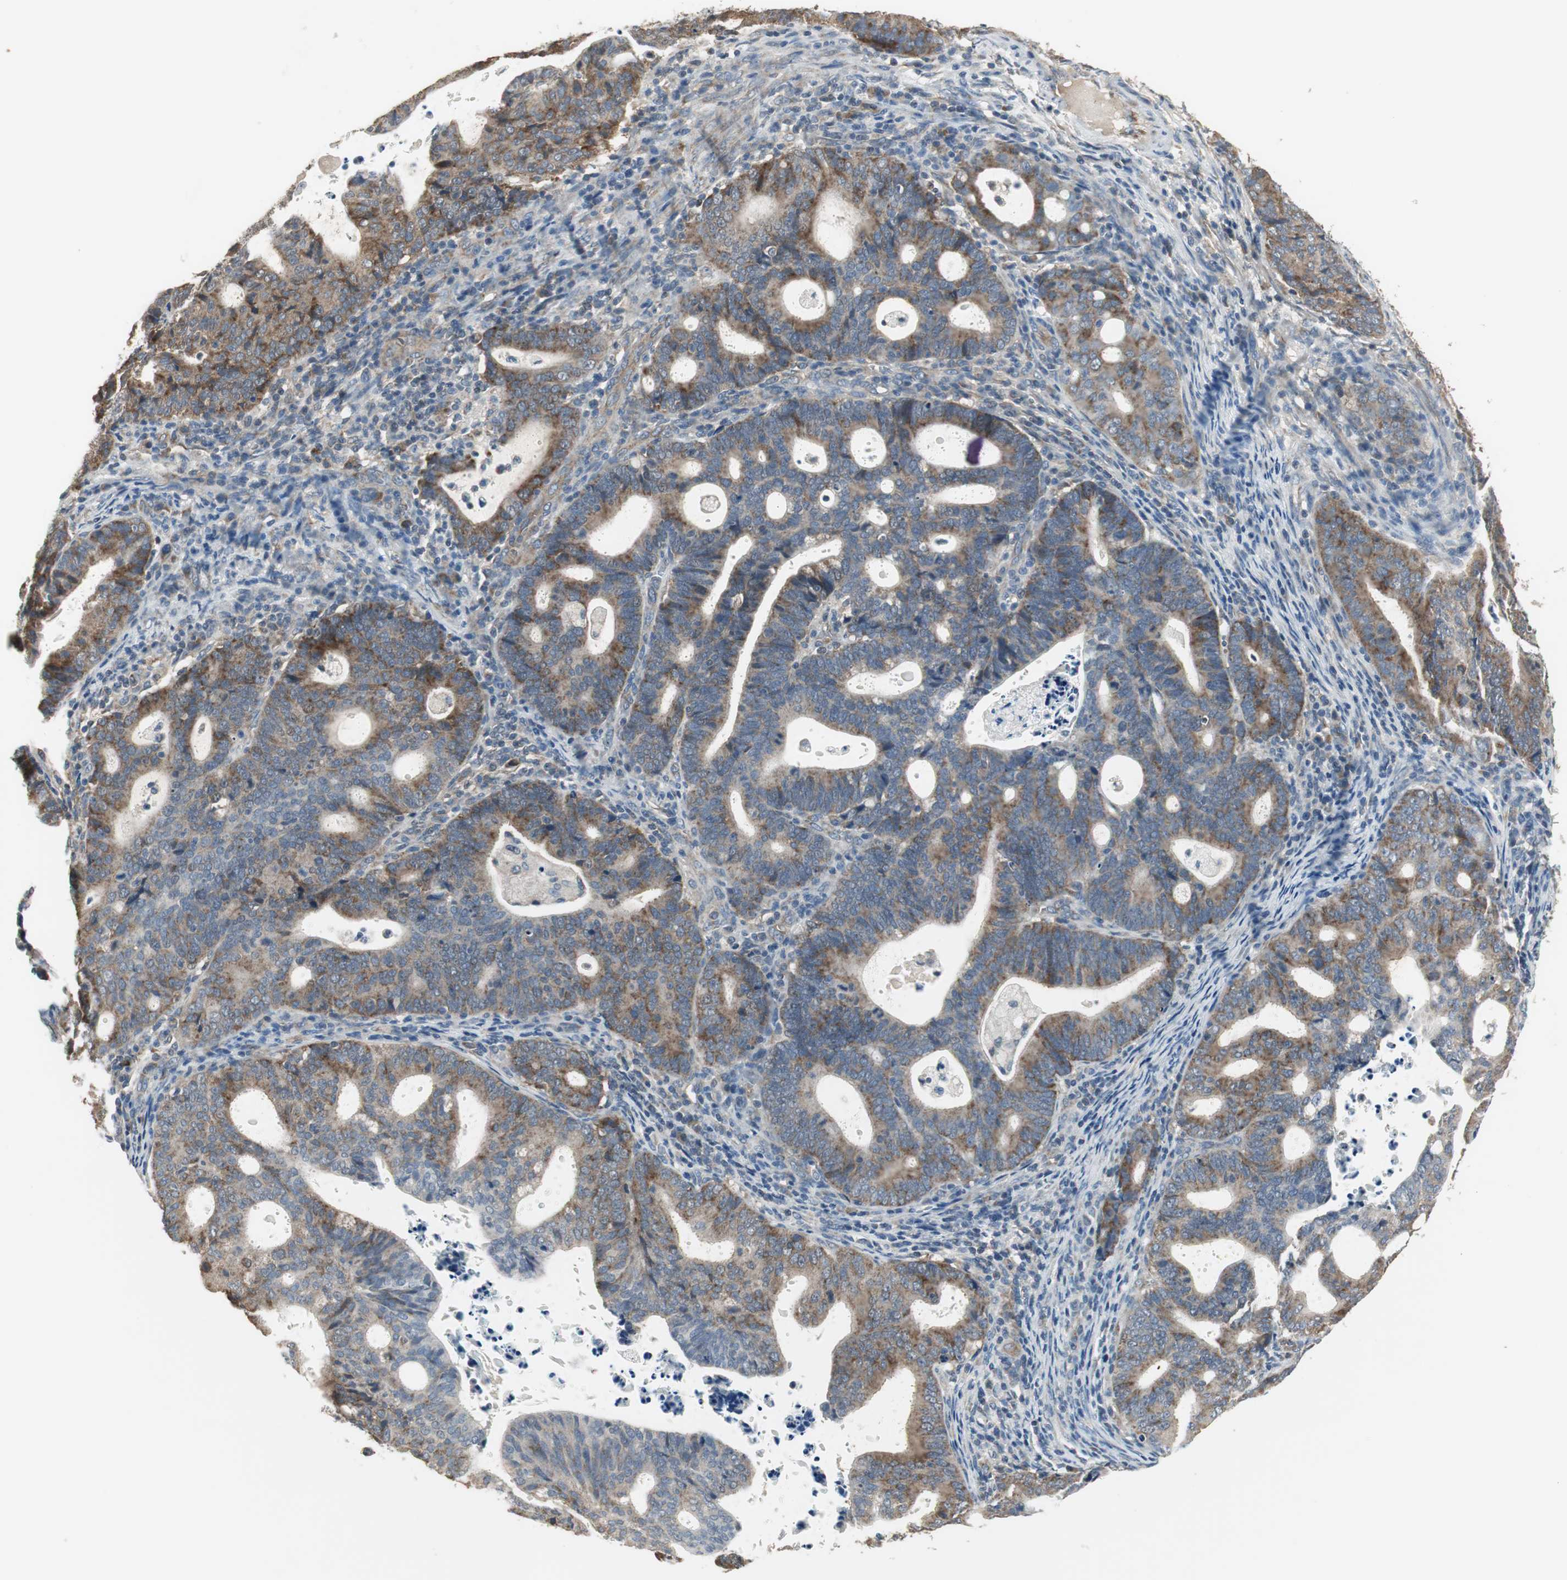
{"staining": {"intensity": "moderate", "quantity": ">75%", "location": "cytoplasmic/membranous"}, "tissue": "endometrial cancer", "cell_type": "Tumor cells", "image_type": "cancer", "snomed": [{"axis": "morphology", "description": "Adenocarcinoma, NOS"}, {"axis": "topography", "description": "Uterus"}], "caption": "DAB immunohistochemical staining of endometrial adenocarcinoma shows moderate cytoplasmic/membranous protein staining in approximately >75% of tumor cells. The staining was performed using DAB to visualize the protein expression in brown, while the nuclei were stained in blue with hematoxylin (Magnification: 20x).", "gene": "MSTO1", "patient": {"sex": "female", "age": 83}}